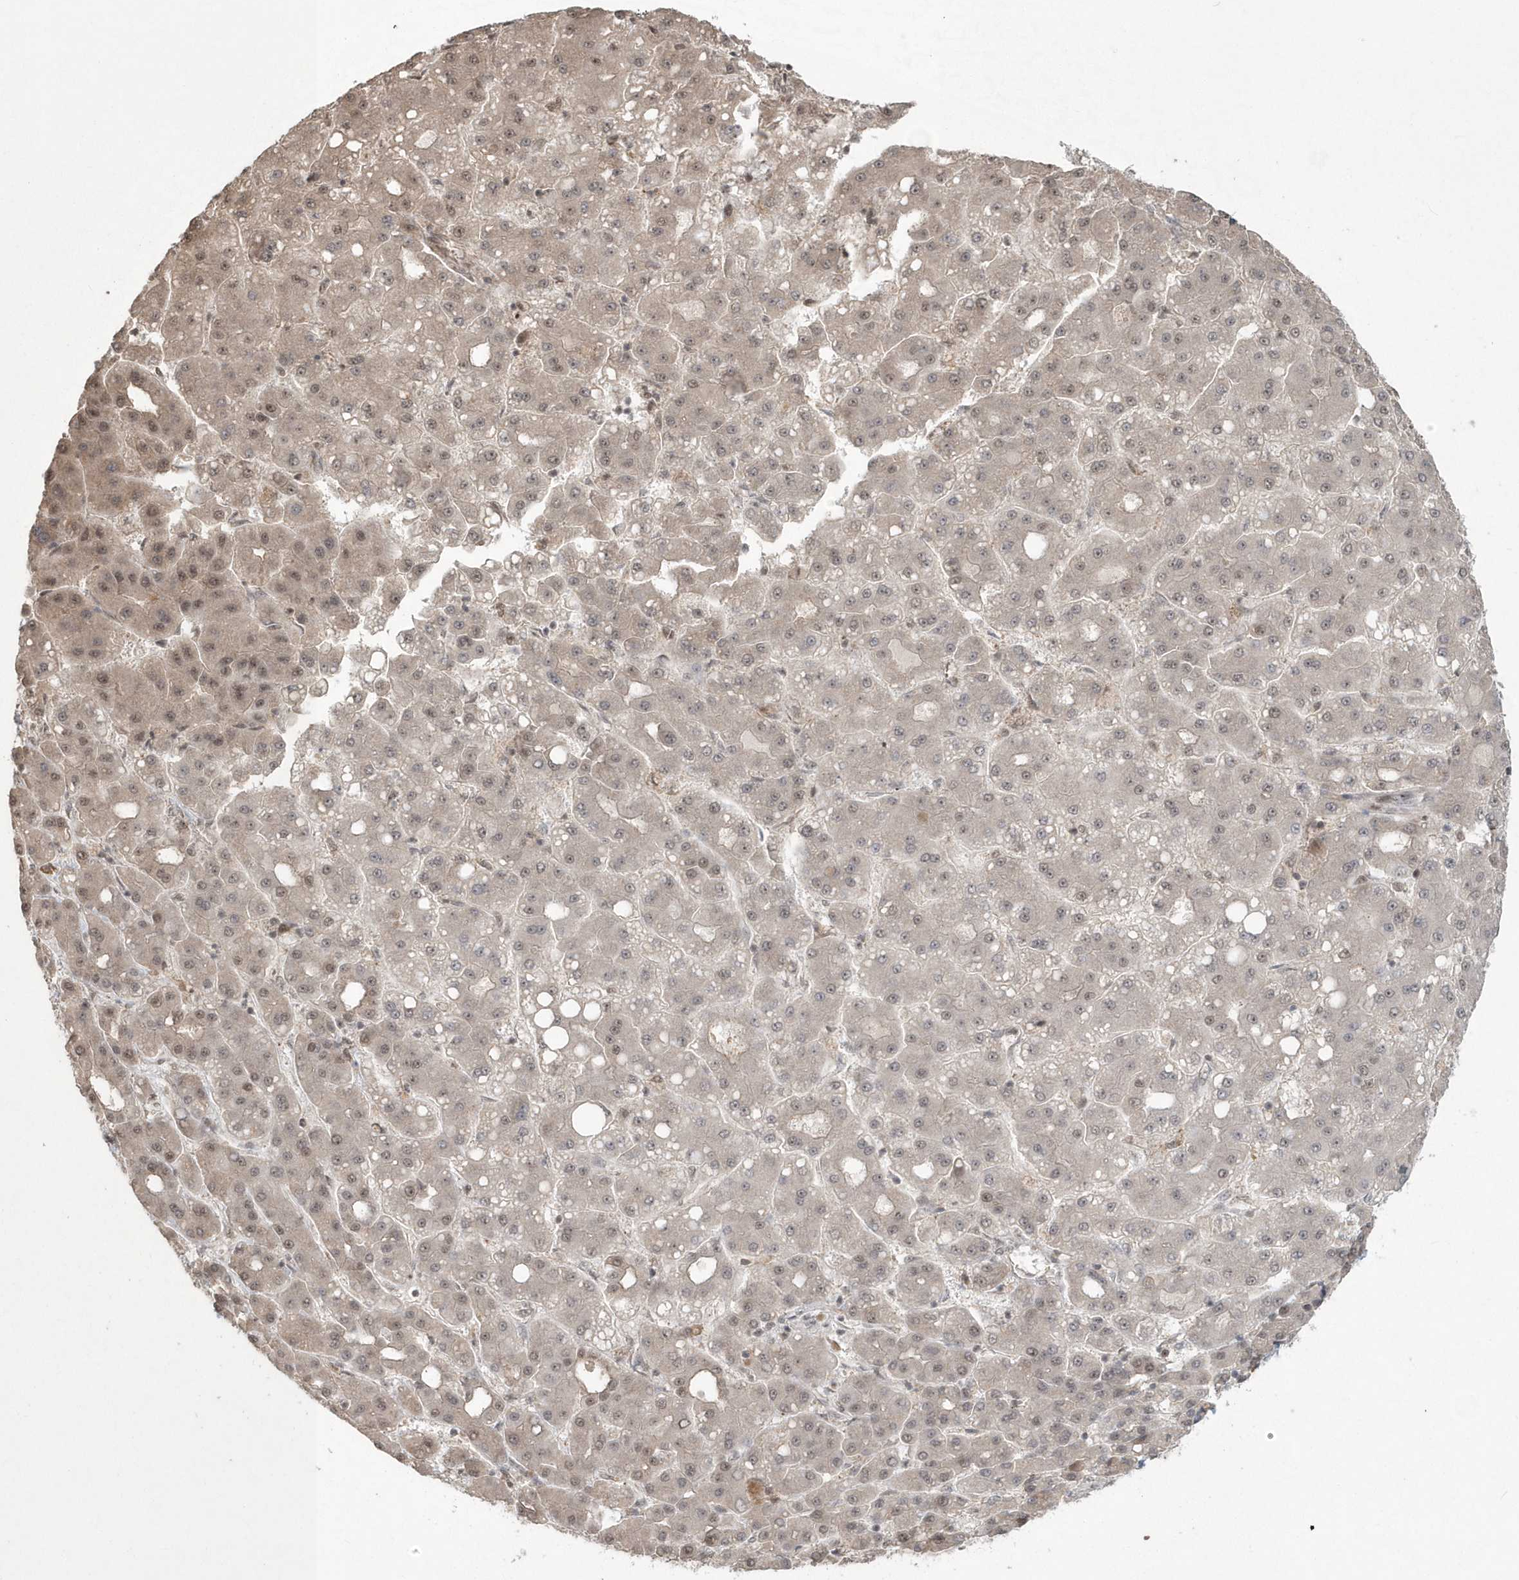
{"staining": {"intensity": "weak", "quantity": "<25%", "location": "nuclear"}, "tissue": "liver cancer", "cell_type": "Tumor cells", "image_type": "cancer", "snomed": [{"axis": "morphology", "description": "Carcinoma, Hepatocellular, NOS"}, {"axis": "topography", "description": "Liver"}], "caption": "DAB immunohistochemical staining of human hepatocellular carcinoma (liver) shows no significant expression in tumor cells.", "gene": "EPB41L4A", "patient": {"sex": "male", "age": 65}}